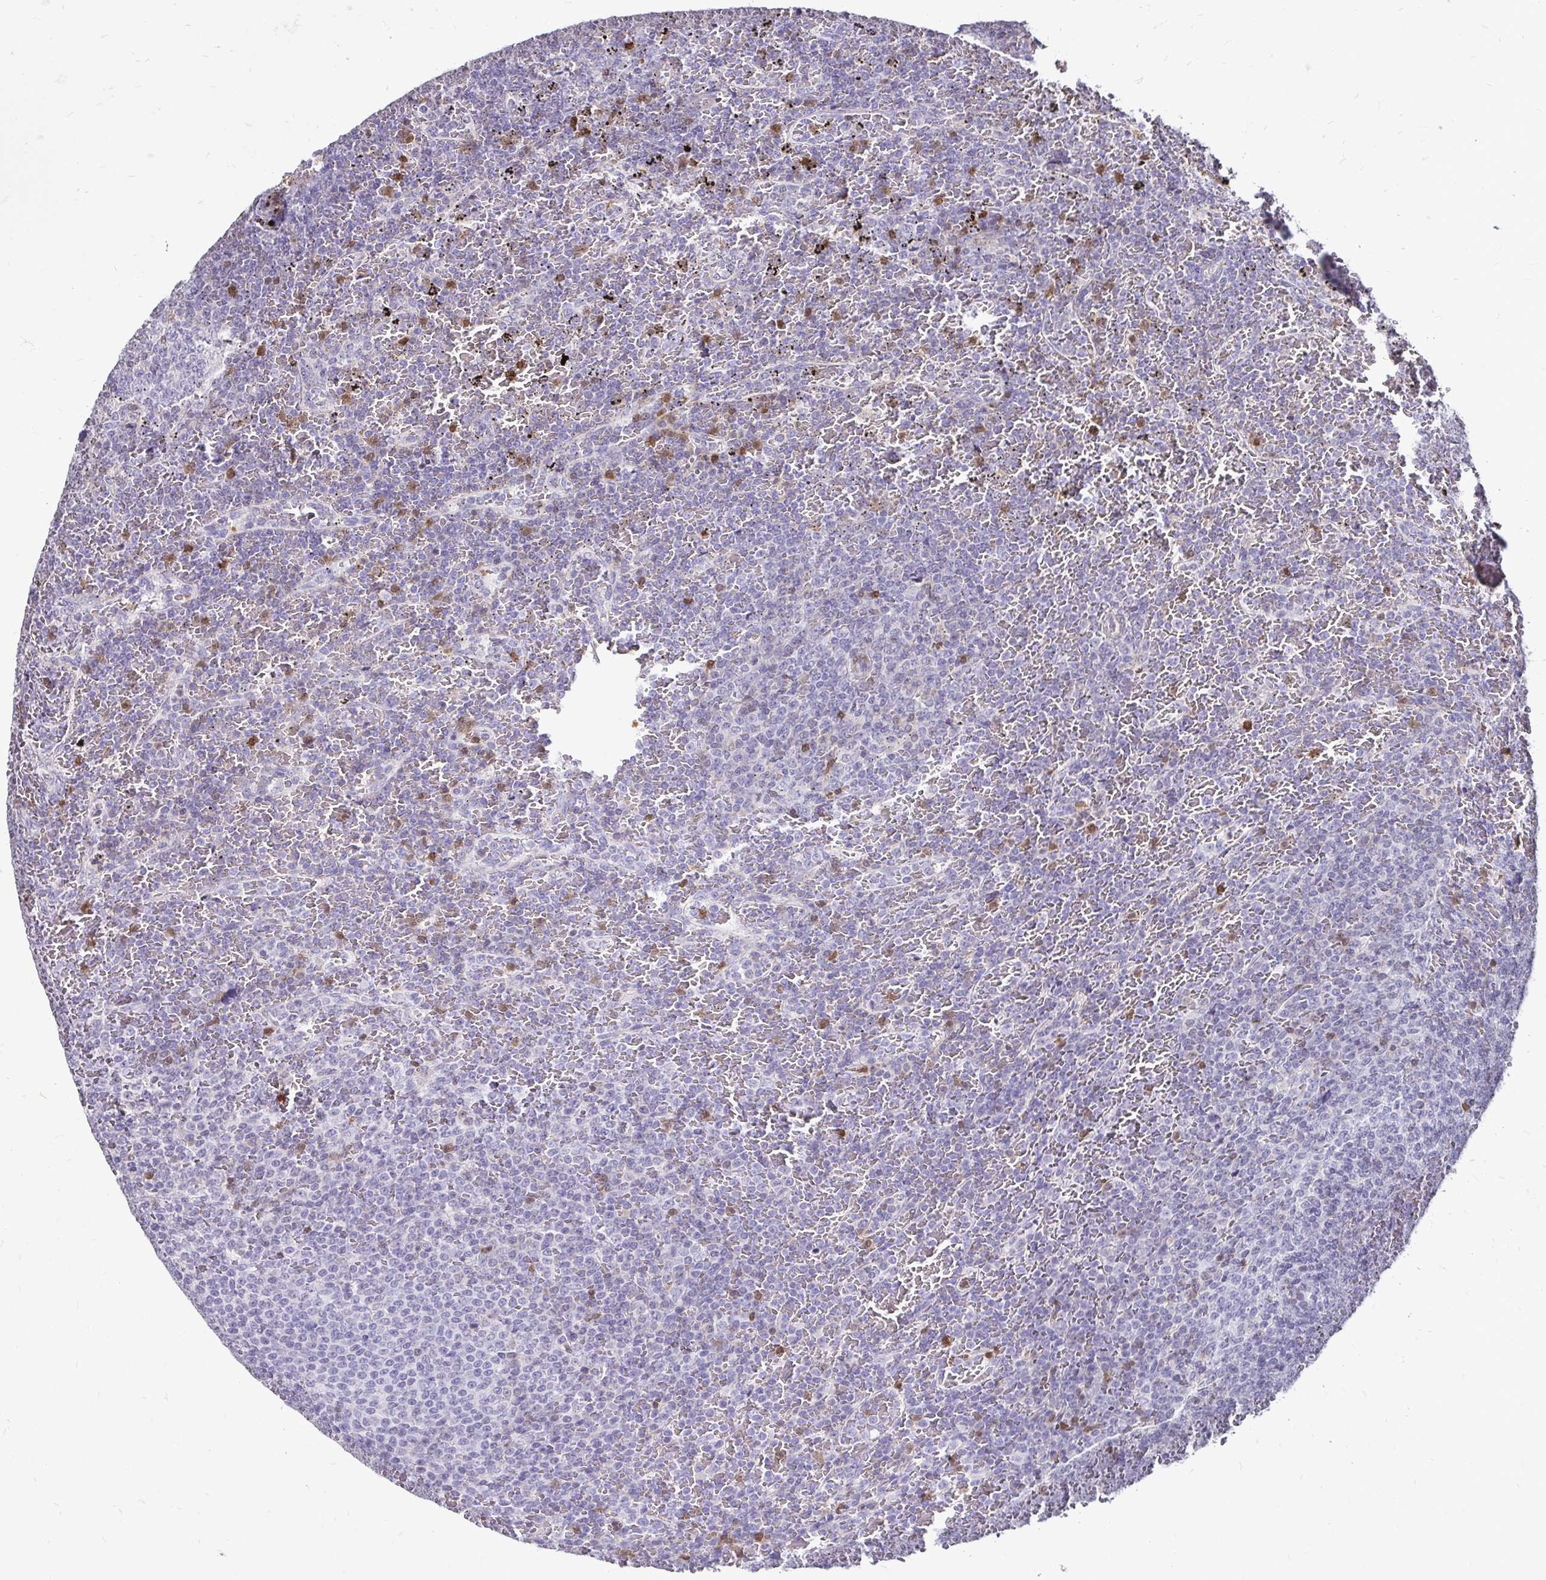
{"staining": {"intensity": "negative", "quantity": "none", "location": "none"}, "tissue": "lymphoma", "cell_type": "Tumor cells", "image_type": "cancer", "snomed": [{"axis": "morphology", "description": "Malignant lymphoma, non-Hodgkin's type, Low grade"}, {"axis": "topography", "description": "Spleen"}], "caption": "Tumor cells show no significant staining in malignant lymphoma, non-Hodgkin's type (low-grade).", "gene": "ZFP1", "patient": {"sex": "female", "age": 77}}